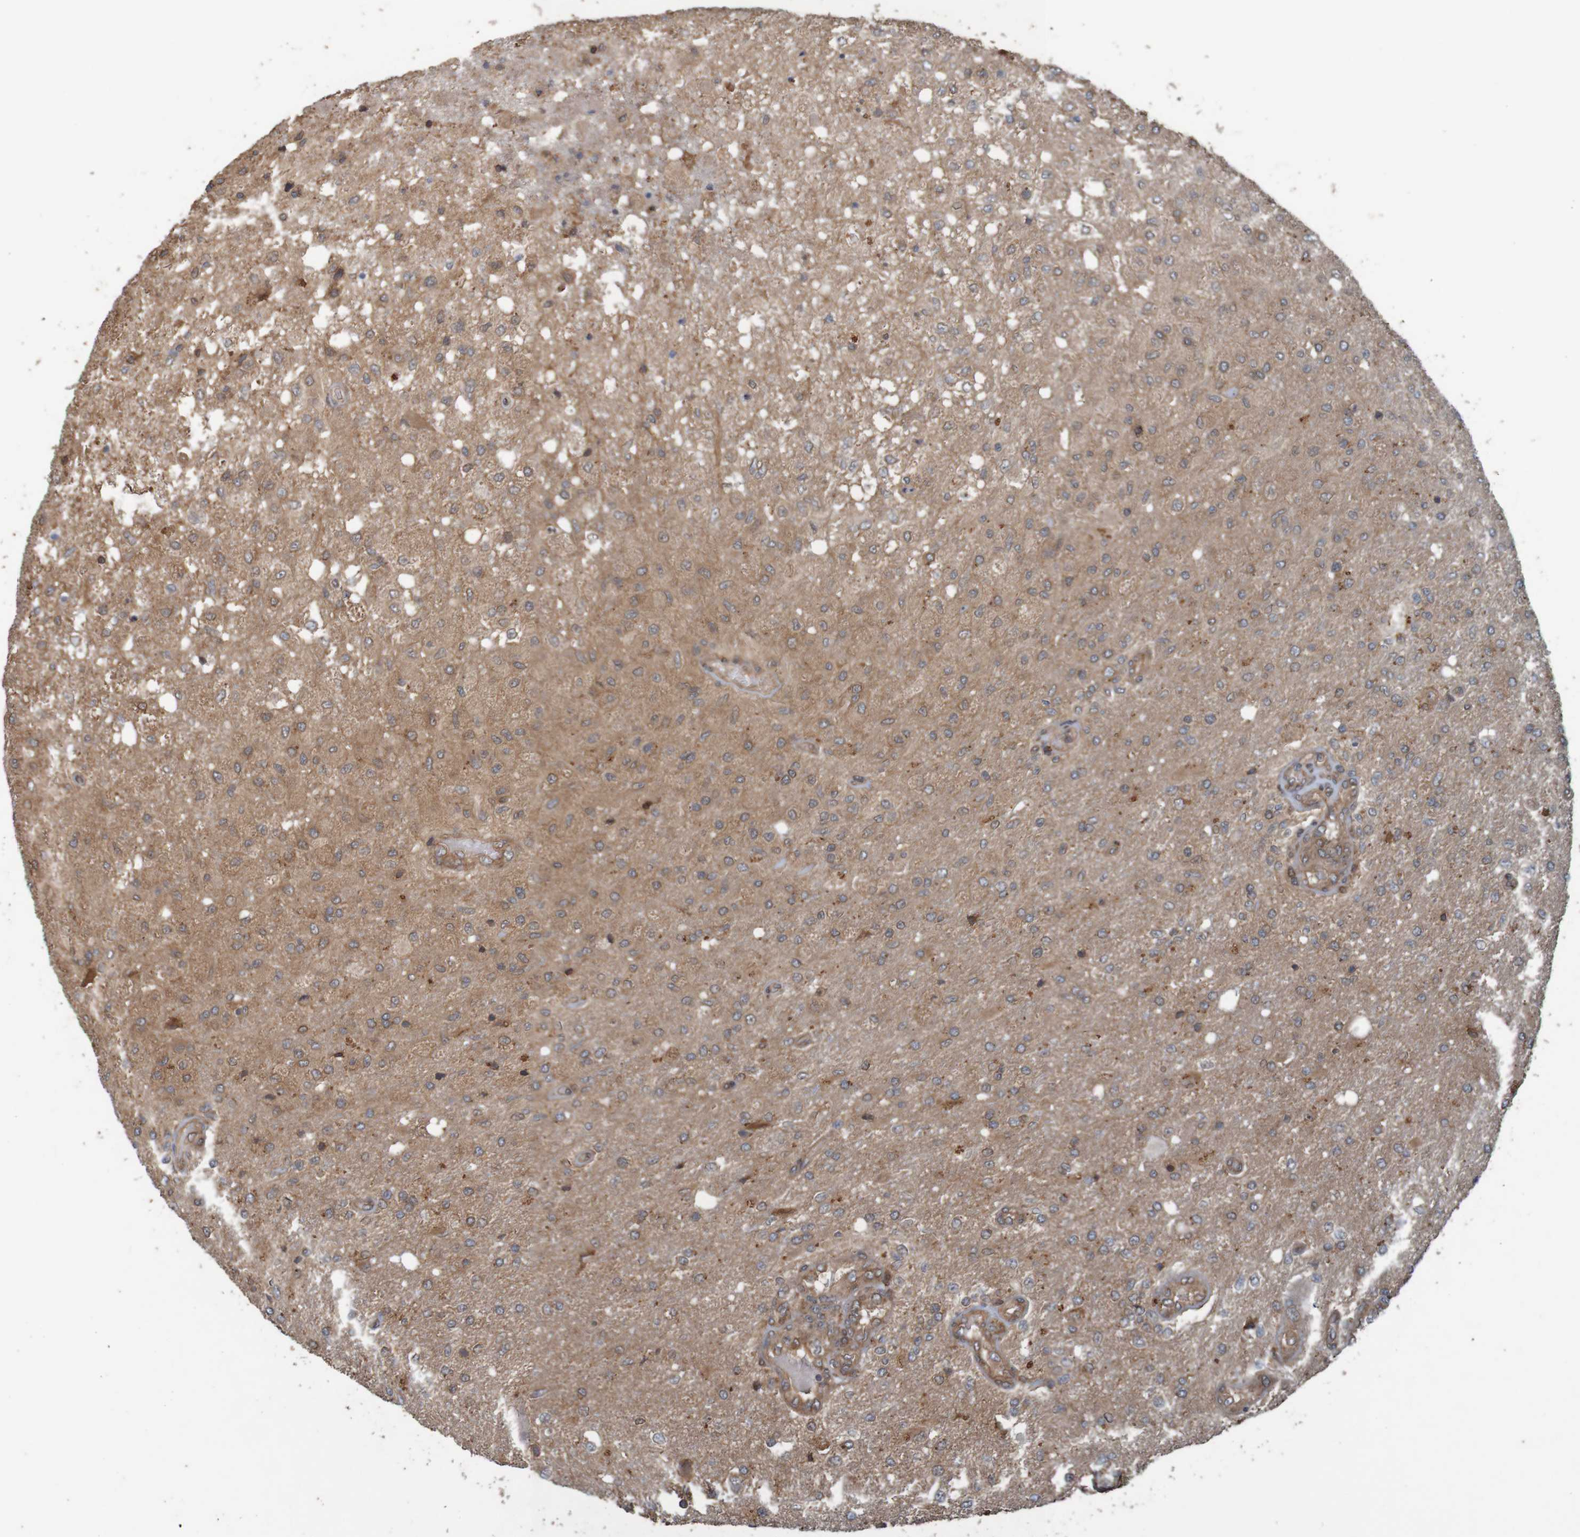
{"staining": {"intensity": "moderate", "quantity": "25%-75%", "location": "cytoplasmic/membranous"}, "tissue": "glioma", "cell_type": "Tumor cells", "image_type": "cancer", "snomed": [{"axis": "morphology", "description": "Normal tissue, NOS"}, {"axis": "morphology", "description": "Glioma, malignant, High grade"}, {"axis": "topography", "description": "Cerebral cortex"}], "caption": "Immunohistochemical staining of human glioma demonstrates moderate cytoplasmic/membranous protein staining in approximately 25%-75% of tumor cells. Ihc stains the protein of interest in brown and the nuclei are stained blue.", "gene": "ARHGEF11", "patient": {"sex": "male", "age": 77}}